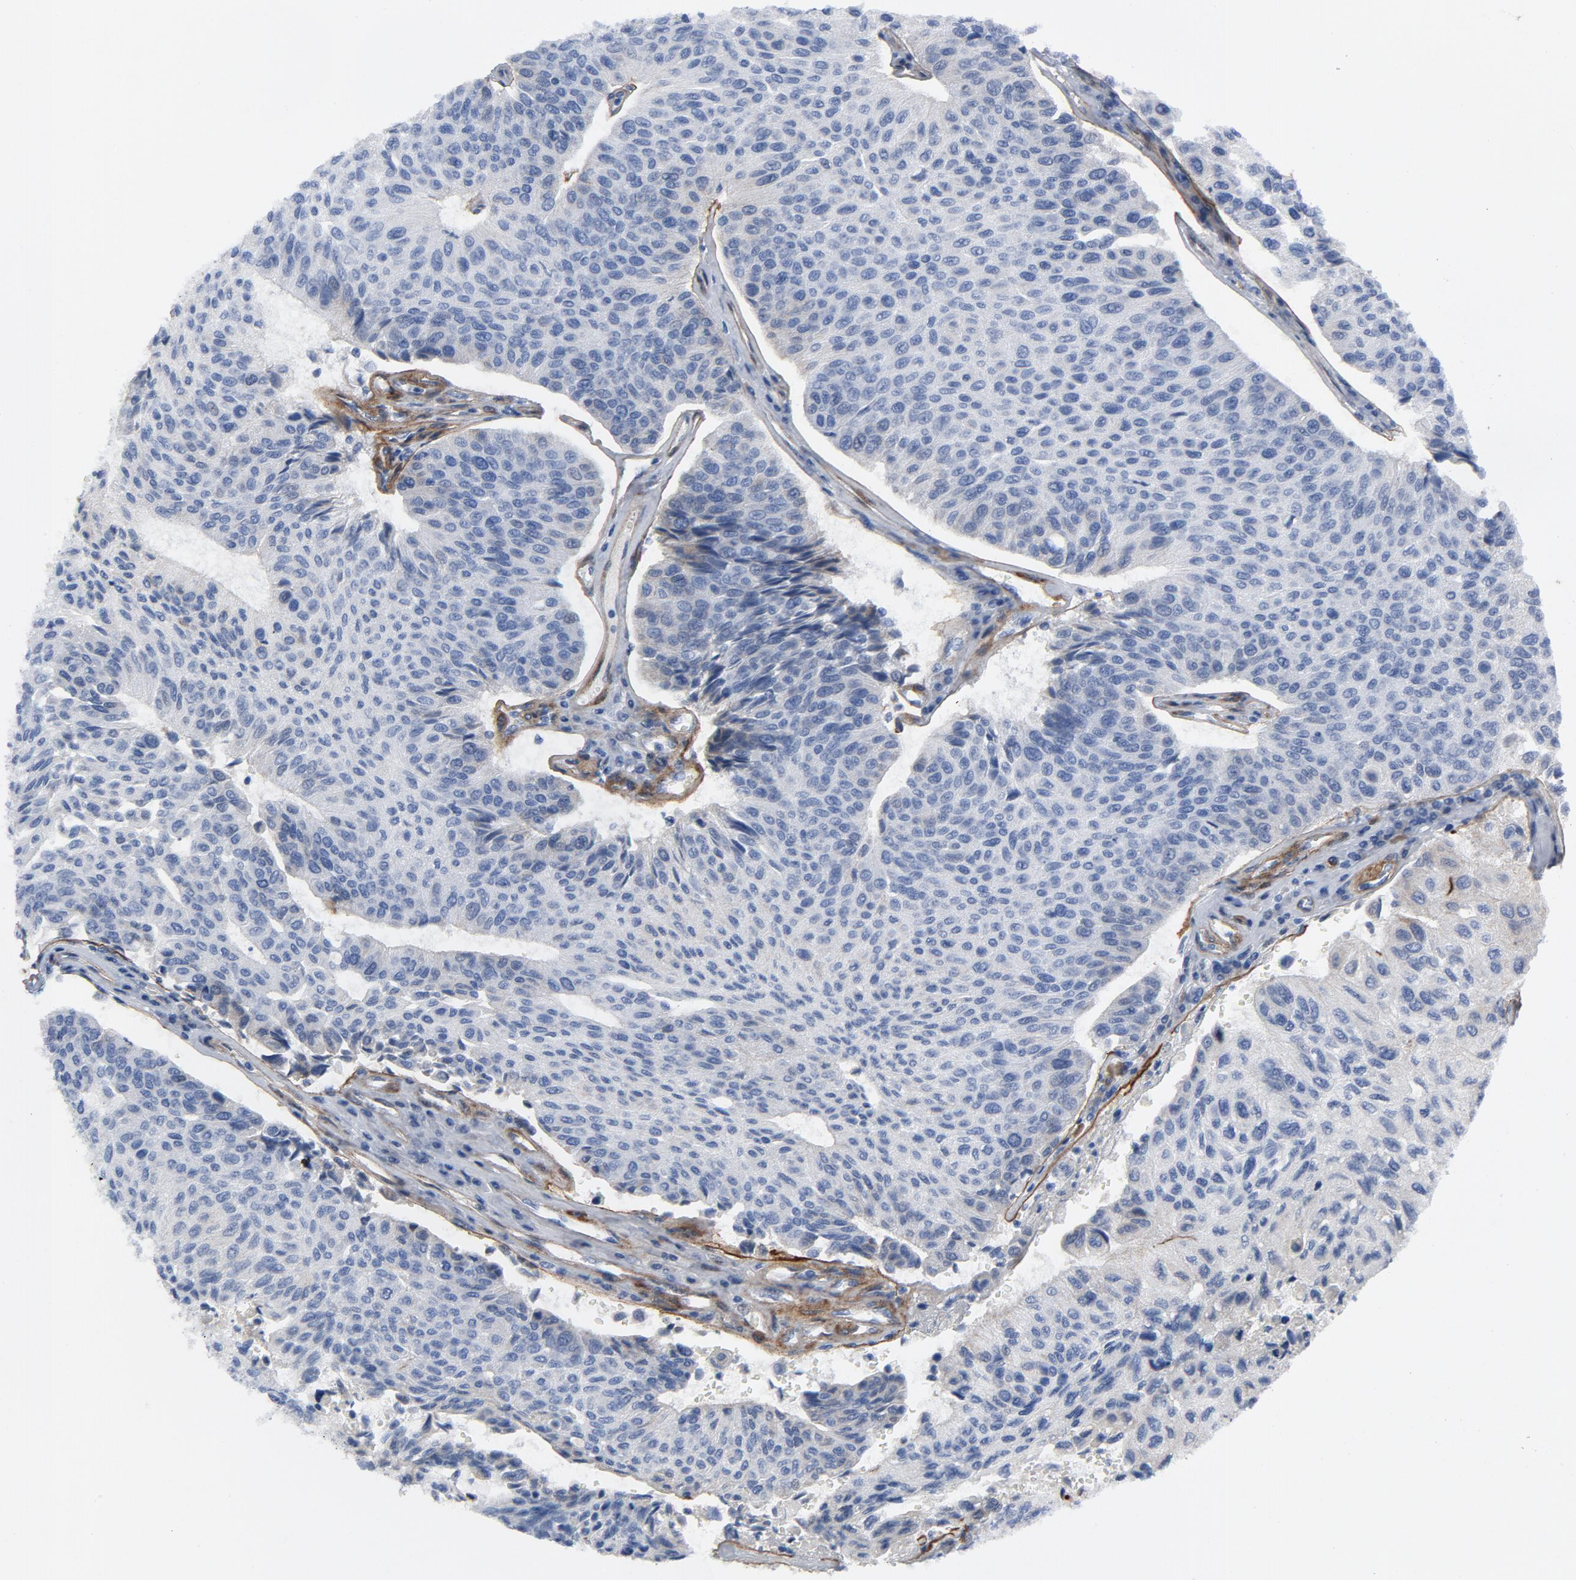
{"staining": {"intensity": "negative", "quantity": "none", "location": "none"}, "tissue": "urothelial cancer", "cell_type": "Tumor cells", "image_type": "cancer", "snomed": [{"axis": "morphology", "description": "Urothelial carcinoma, High grade"}, {"axis": "topography", "description": "Urinary bladder"}], "caption": "Immunohistochemical staining of urothelial cancer shows no significant staining in tumor cells.", "gene": "LAMC1", "patient": {"sex": "male", "age": 66}}